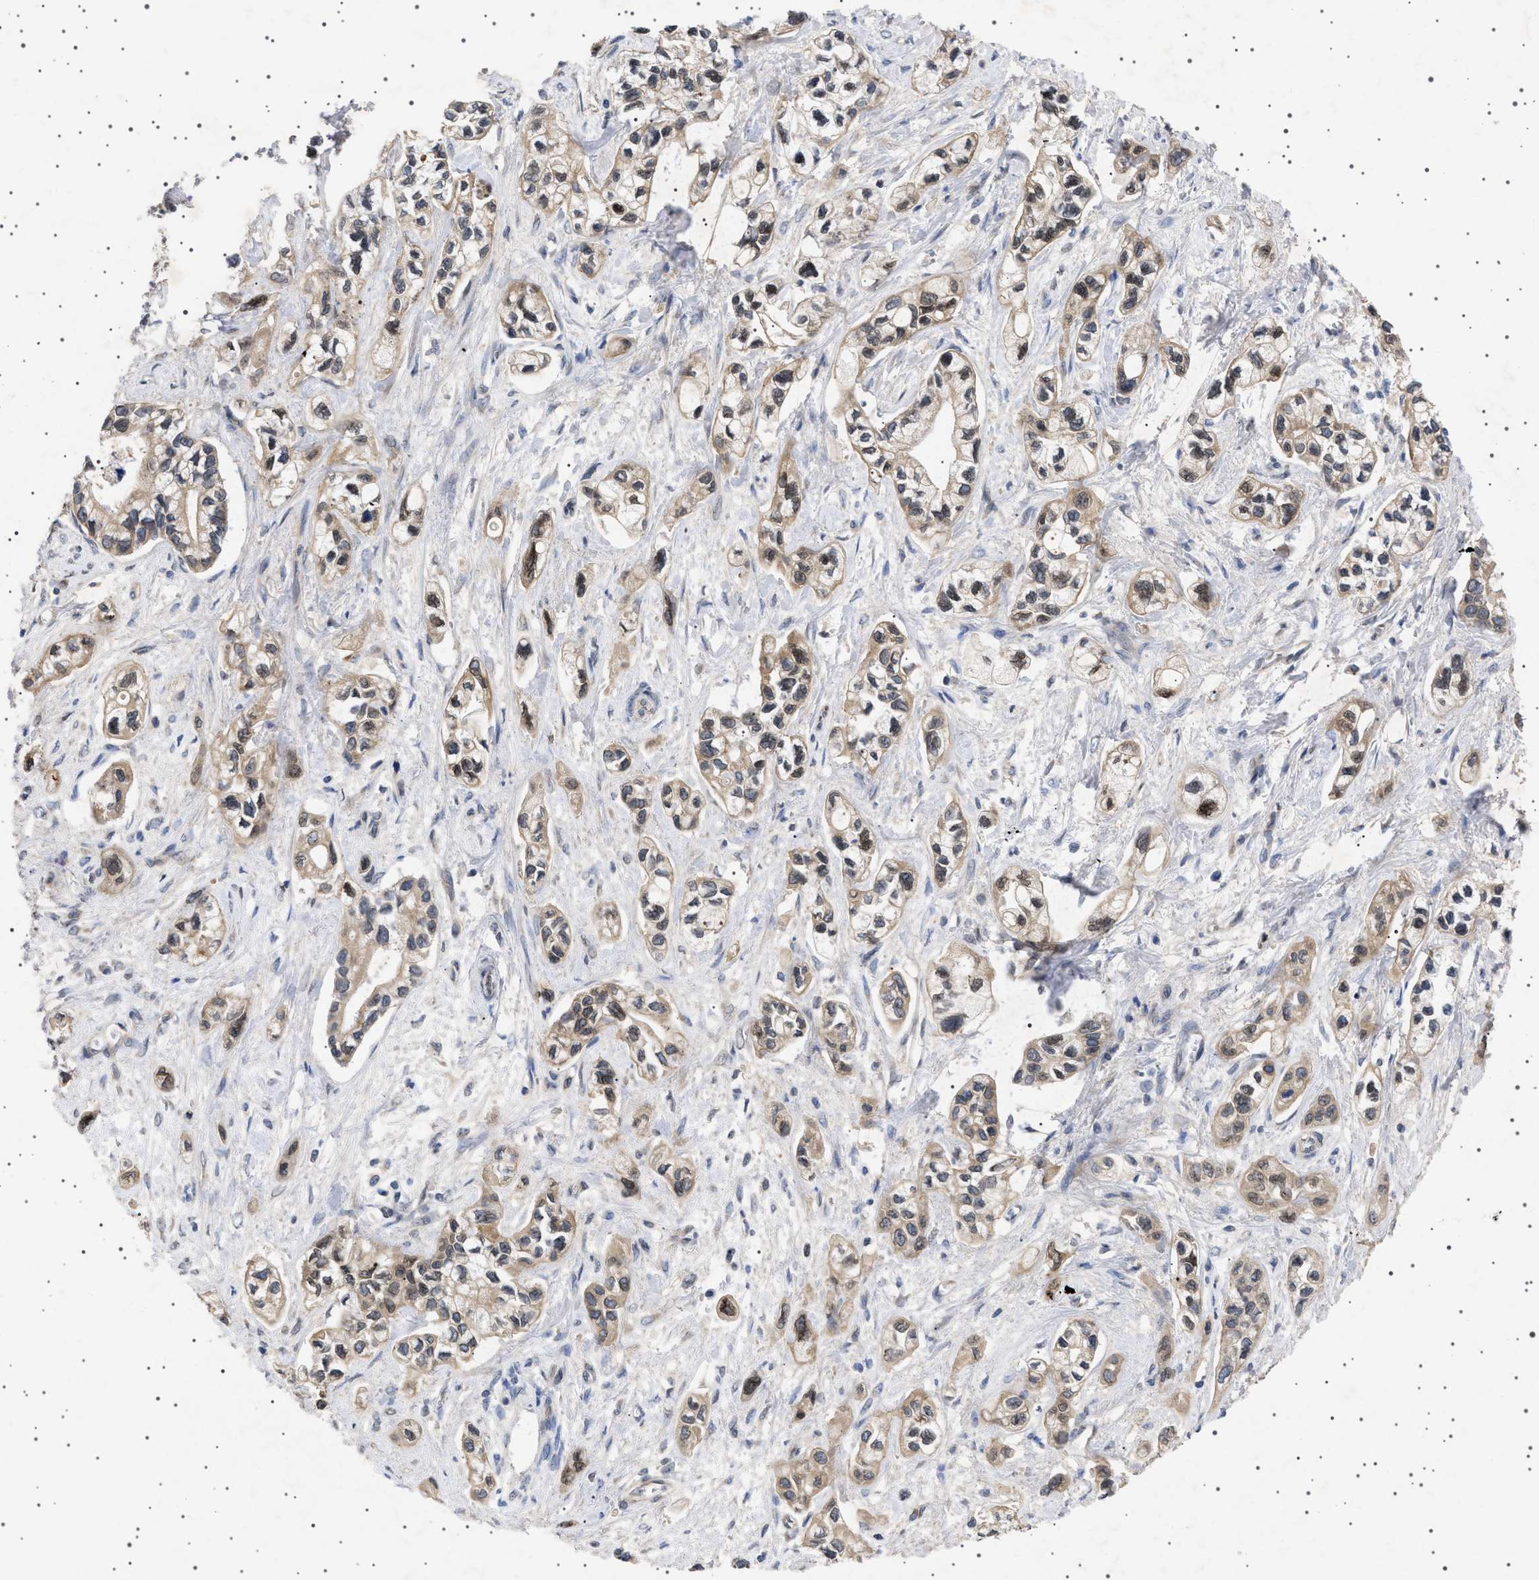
{"staining": {"intensity": "weak", "quantity": ">75%", "location": "cytoplasmic/membranous,nuclear"}, "tissue": "pancreatic cancer", "cell_type": "Tumor cells", "image_type": "cancer", "snomed": [{"axis": "morphology", "description": "Adenocarcinoma, NOS"}, {"axis": "topography", "description": "Pancreas"}], "caption": "Tumor cells exhibit weak cytoplasmic/membranous and nuclear staining in approximately >75% of cells in pancreatic cancer.", "gene": "NUP93", "patient": {"sex": "male", "age": 74}}